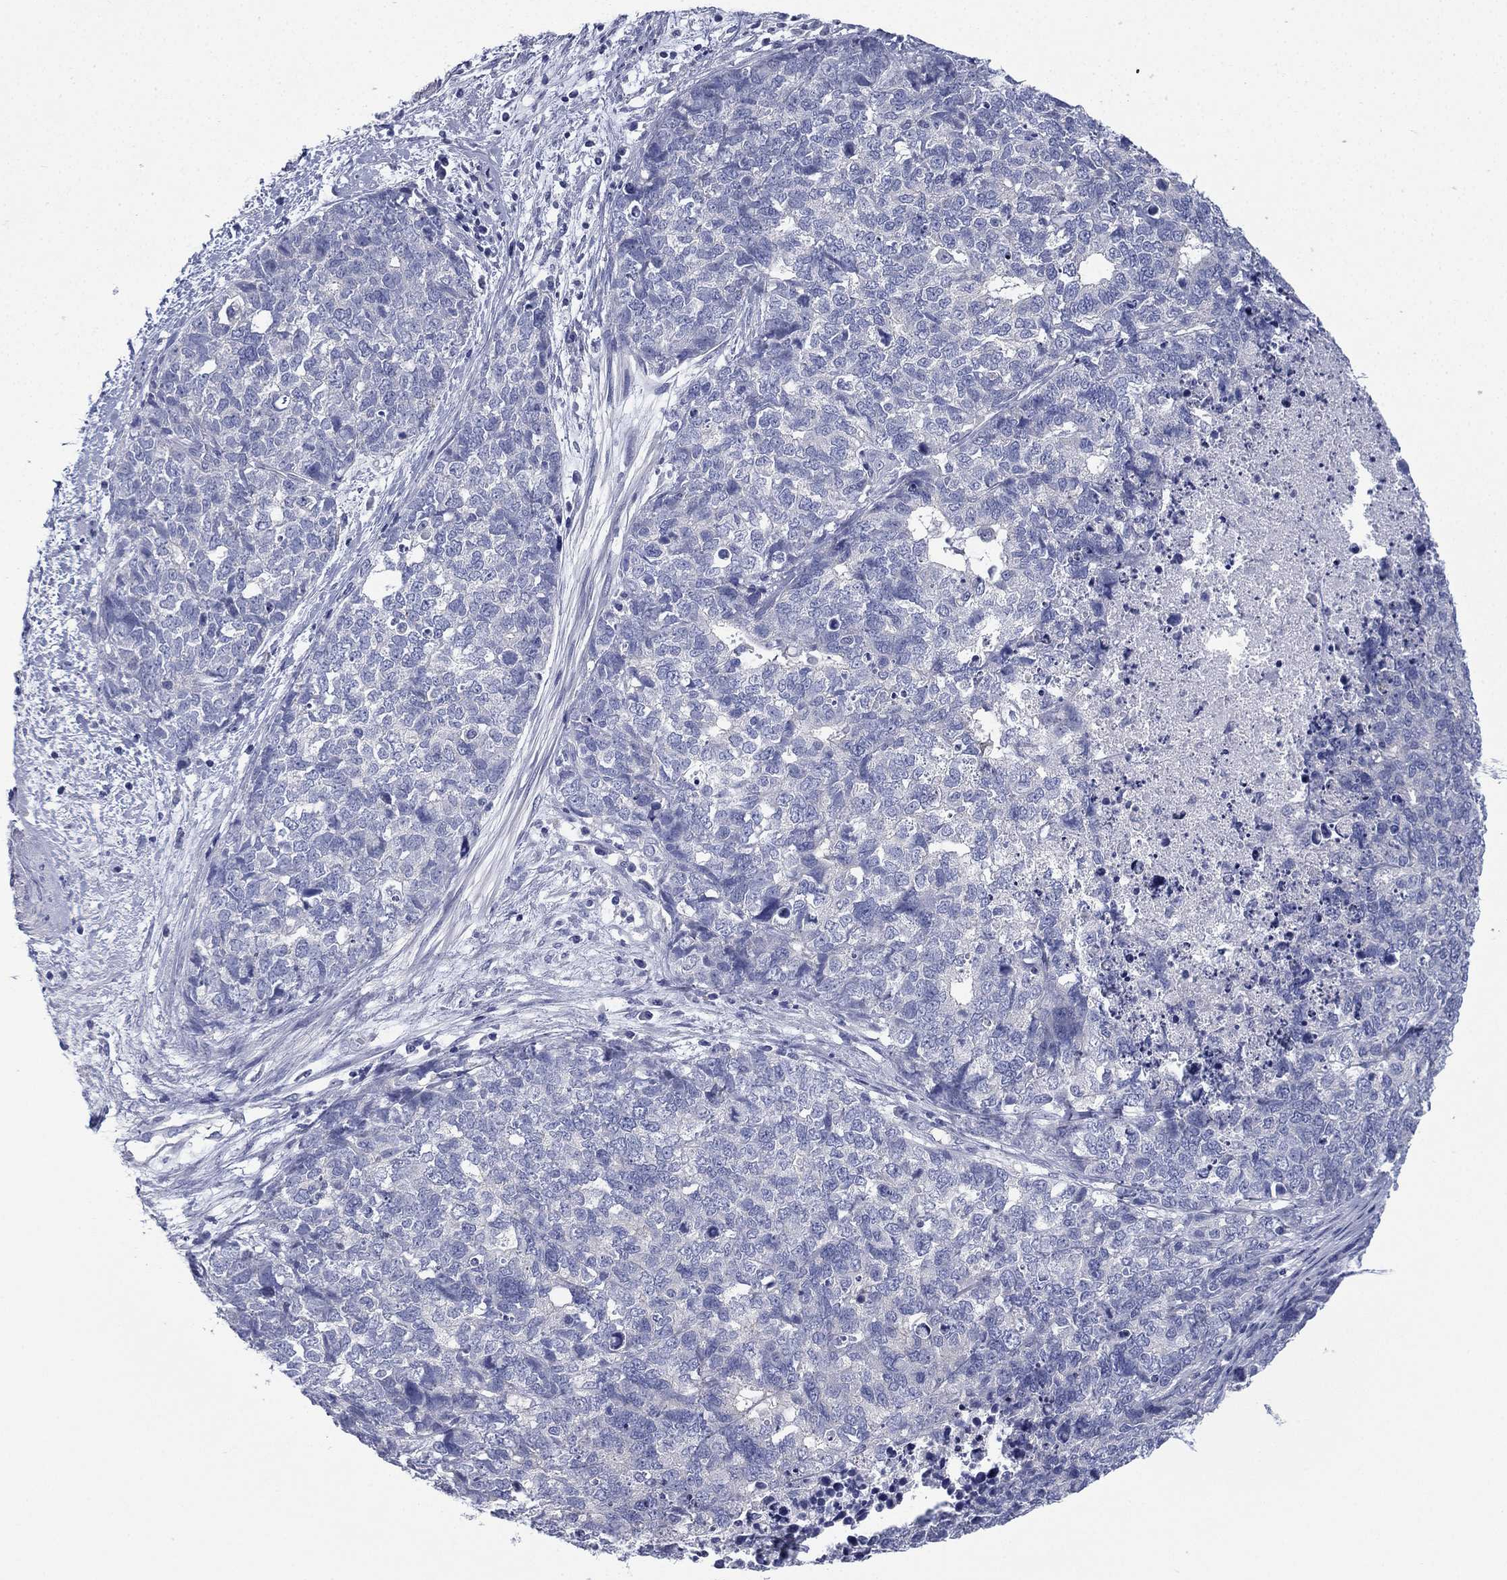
{"staining": {"intensity": "negative", "quantity": "none", "location": "none"}, "tissue": "cervical cancer", "cell_type": "Tumor cells", "image_type": "cancer", "snomed": [{"axis": "morphology", "description": "Squamous cell carcinoma, NOS"}, {"axis": "topography", "description": "Cervix"}], "caption": "The photomicrograph exhibits no staining of tumor cells in cervical cancer. (Immunohistochemistry (ihc), brightfield microscopy, high magnification).", "gene": "FCER2", "patient": {"sex": "female", "age": 63}}